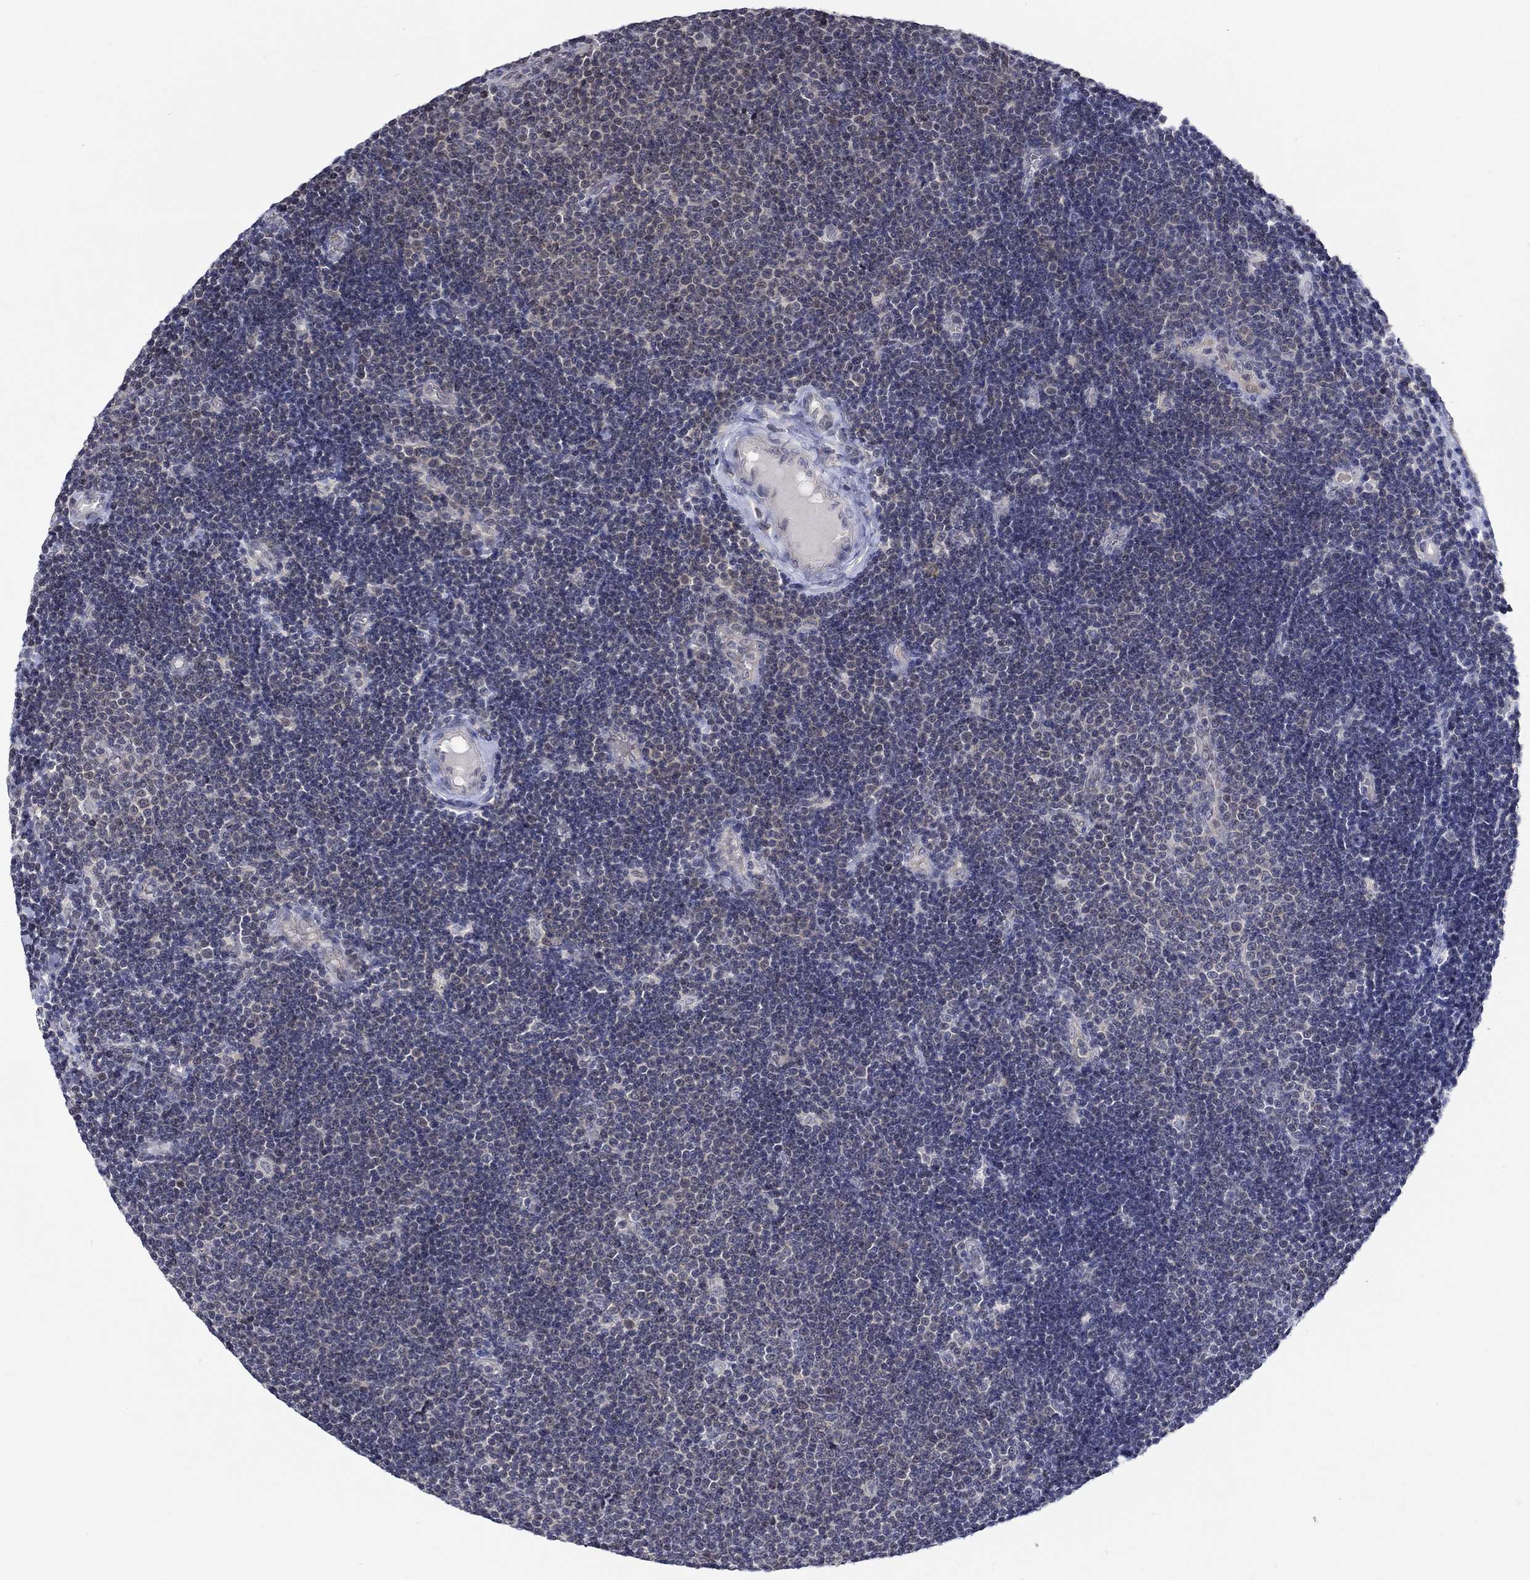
{"staining": {"intensity": "negative", "quantity": "none", "location": "none"}, "tissue": "lymphoma", "cell_type": "Tumor cells", "image_type": "cancer", "snomed": [{"axis": "morphology", "description": "Malignant lymphoma, non-Hodgkin's type, Low grade"}, {"axis": "topography", "description": "Brain"}], "caption": "High power microscopy micrograph of an immunohistochemistry (IHC) histopathology image of lymphoma, revealing no significant expression in tumor cells.", "gene": "WASF1", "patient": {"sex": "female", "age": 66}}